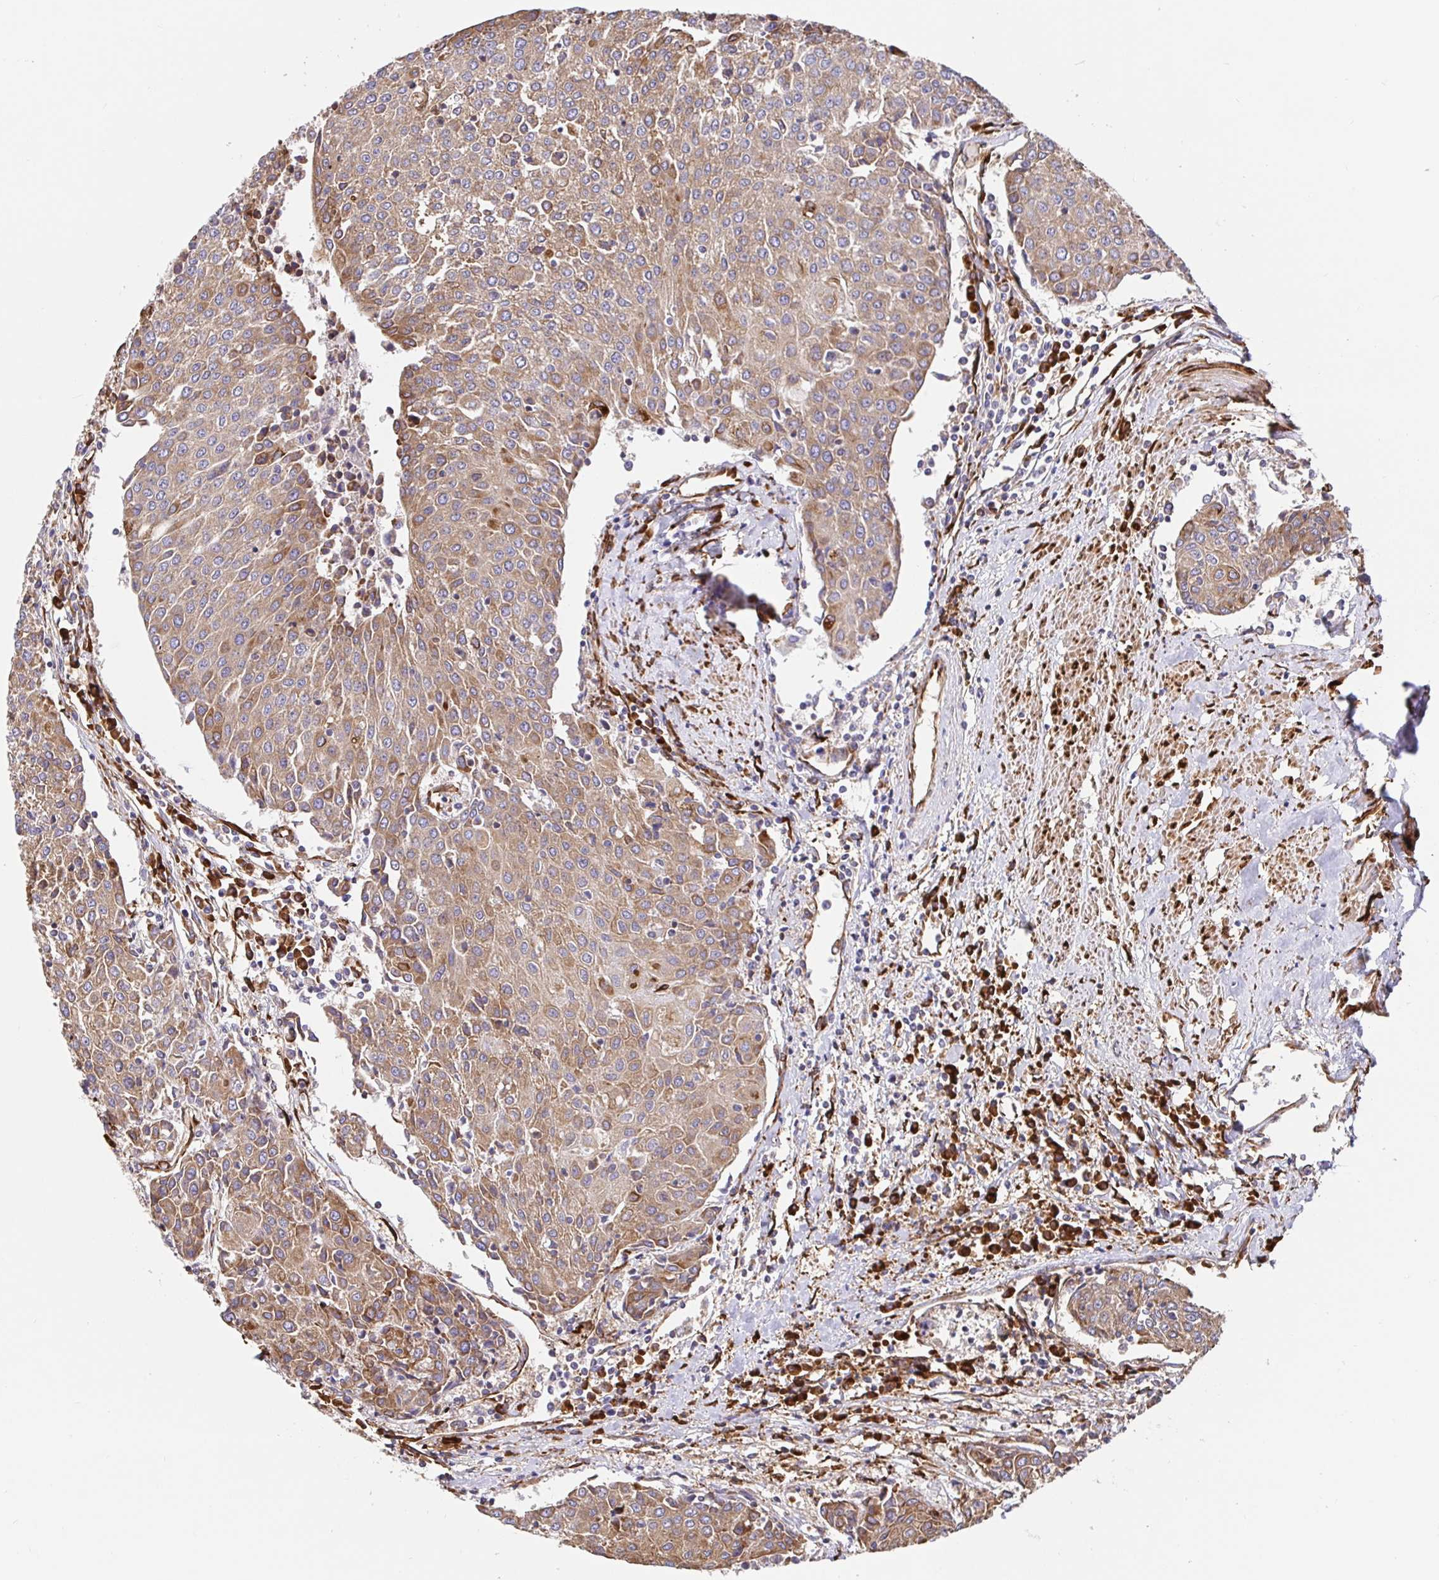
{"staining": {"intensity": "moderate", "quantity": ">75%", "location": "cytoplasmic/membranous"}, "tissue": "urothelial cancer", "cell_type": "Tumor cells", "image_type": "cancer", "snomed": [{"axis": "morphology", "description": "Urothelial carcinoma, High grade"}, {"axis": "topography", "description": "Urinary bladder"}], "caption": "Moderate cytoplasmic/membranous expression for a protein is appreciated in approximately >75% of tumor cells of urothelial carcinoma (high-grade) using immunohistochemistry.", "gene": "MAOA", "patient": {"sex": "female", "age": 85}}